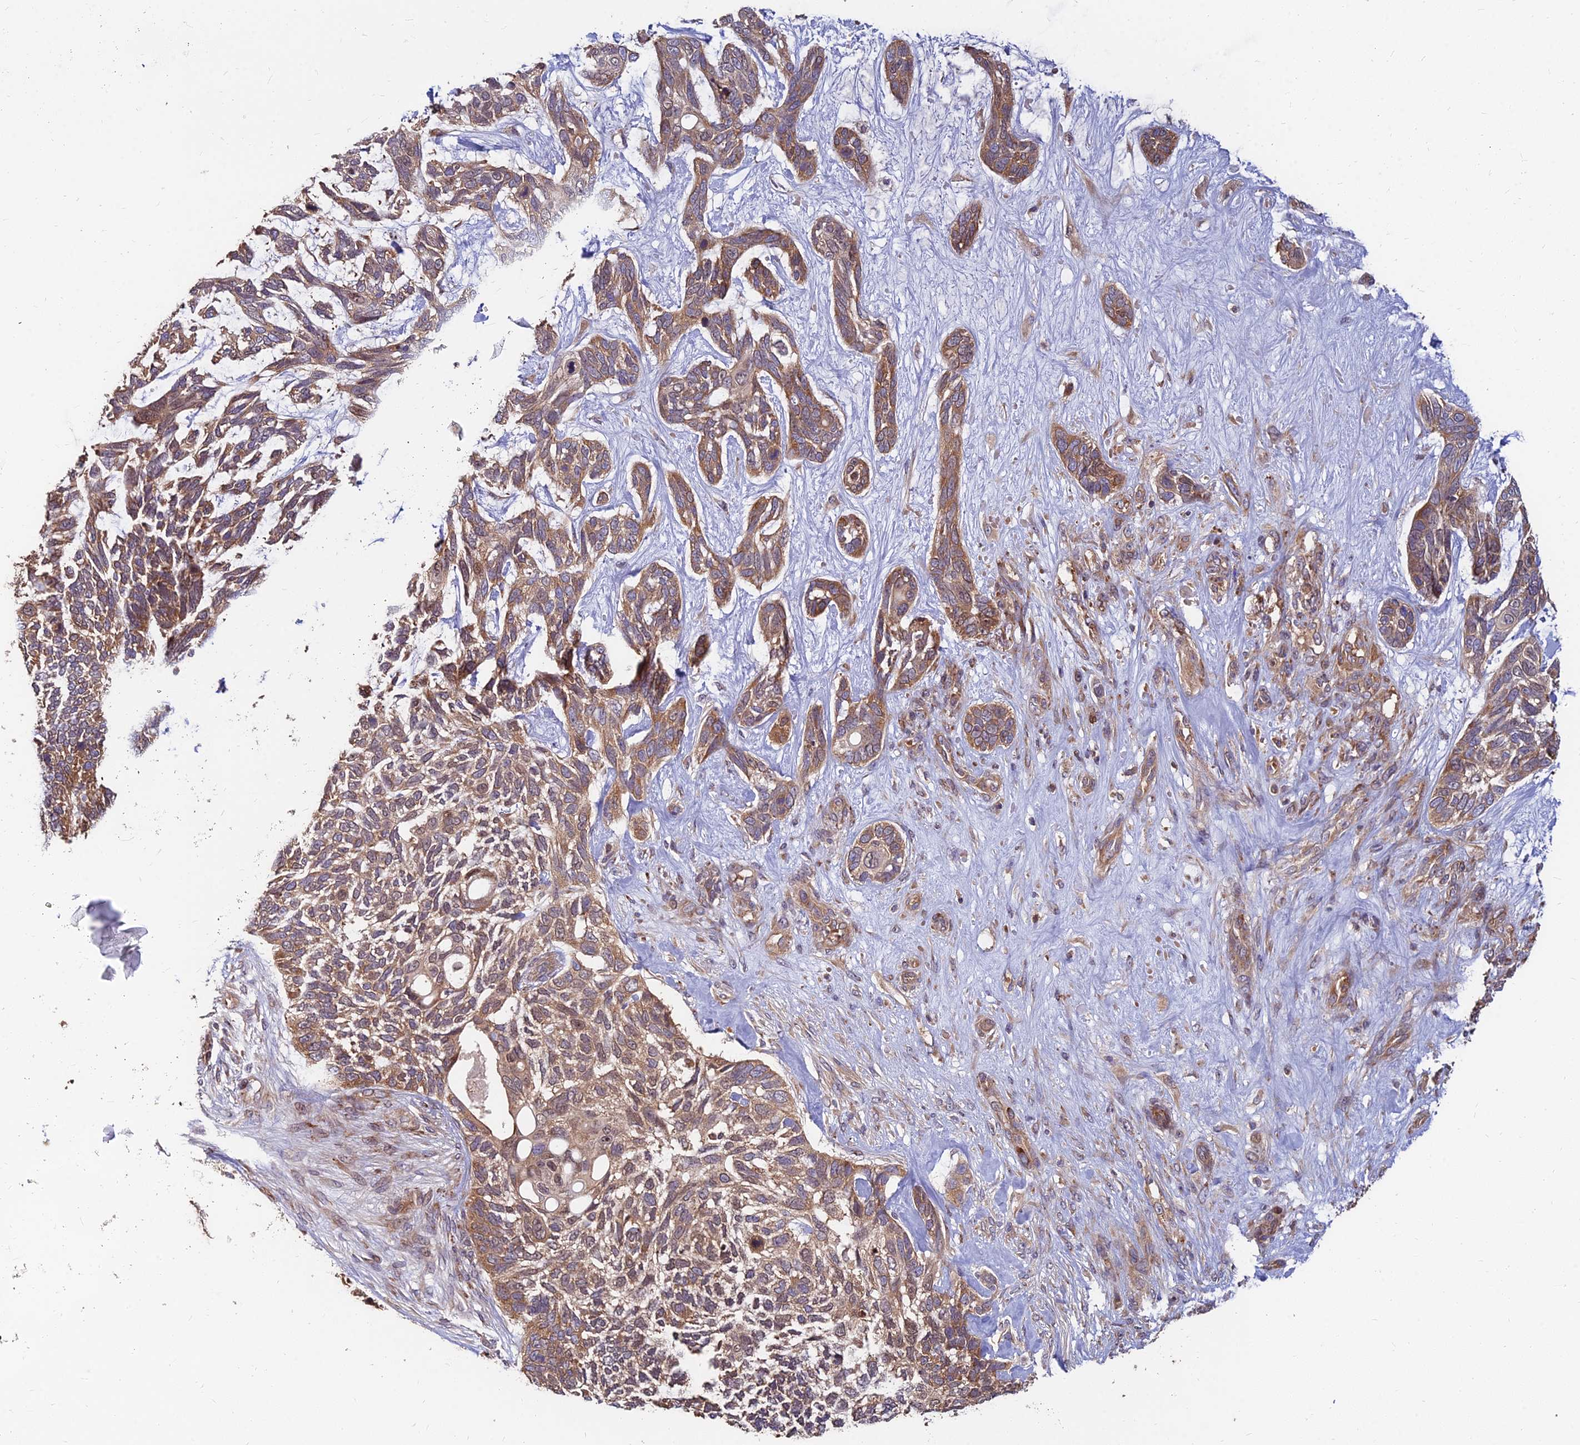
{"staining": {"intensity": "moderate", "quantity": ">75%", "location": "cytoplasmic/membranous"}, "tissue": "skin cancer", "cell_type": "Tumor cells", "image_type": "cancer", "snomed": [{"axis": "morphology", "description": "Basal cell carcinoma"}, {"axis": "topography", "description": "Skin"}], "caption": "Skin cancer (basal cell carcinoma) stained for a protein exhibits moderate cytoplasmic/membranous positivity in tumor cells.", "gene": "CCT6B", "patient": {"sex": "male", "age": 88}}